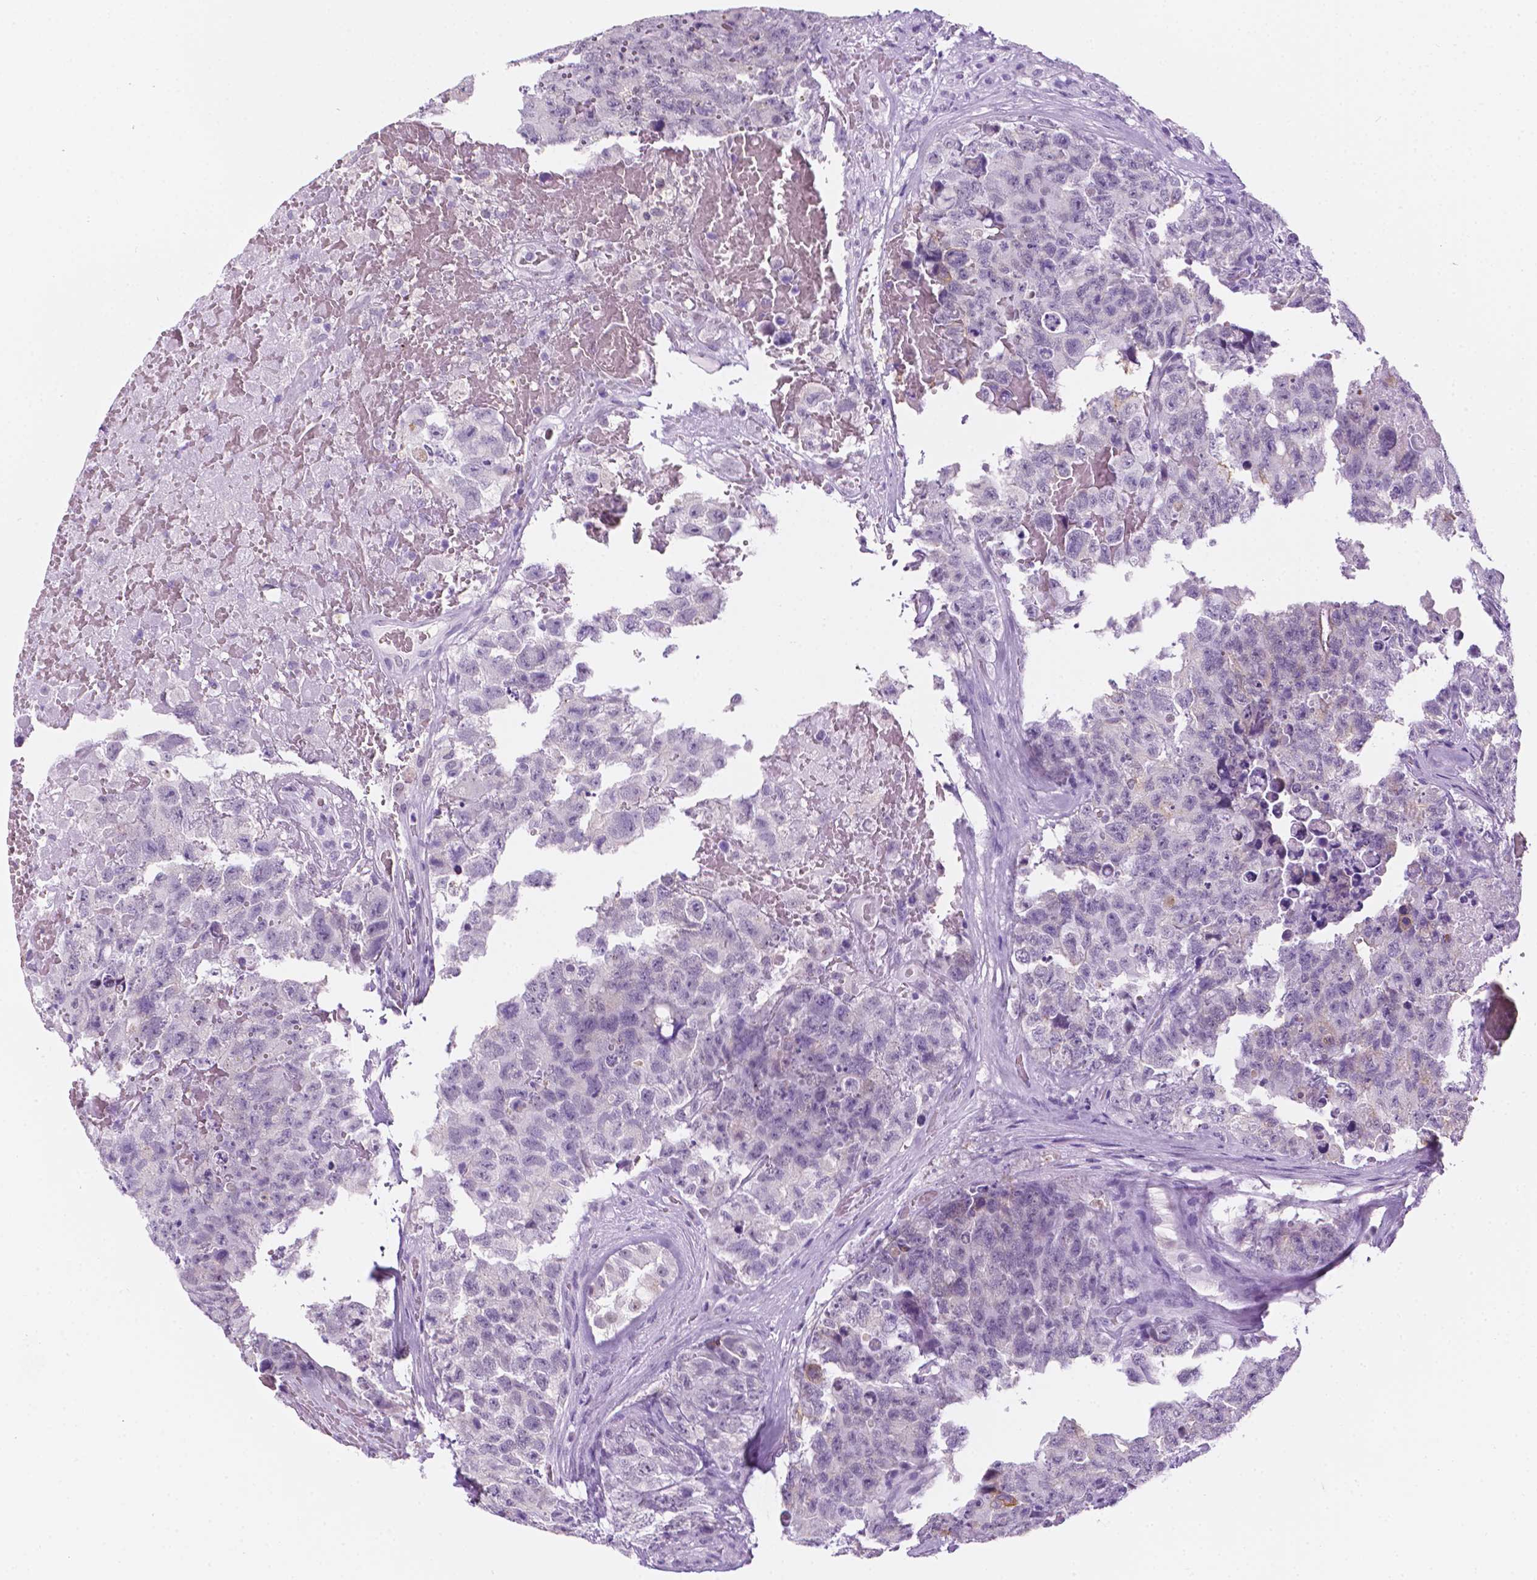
{"staining": {"intensity": "negative", "quantity": "none", "location": "none"}, "tissue": "testis cancer", "cell_type": "Tumor cells", "image_type": "cancer", "snomed": [{"axis": "morphology", "description": "Carcinoma, Embryonal, NOS"}, {"axis": "topography", "description": "Testis"}], "caption": "Tumor cells show no significant protein staining in embryonal carcinoma (testis). (IHC, brightfield microscopy, high magnification).", "gene": "PPL", "patient": {"sex": "male", "age": 18}}